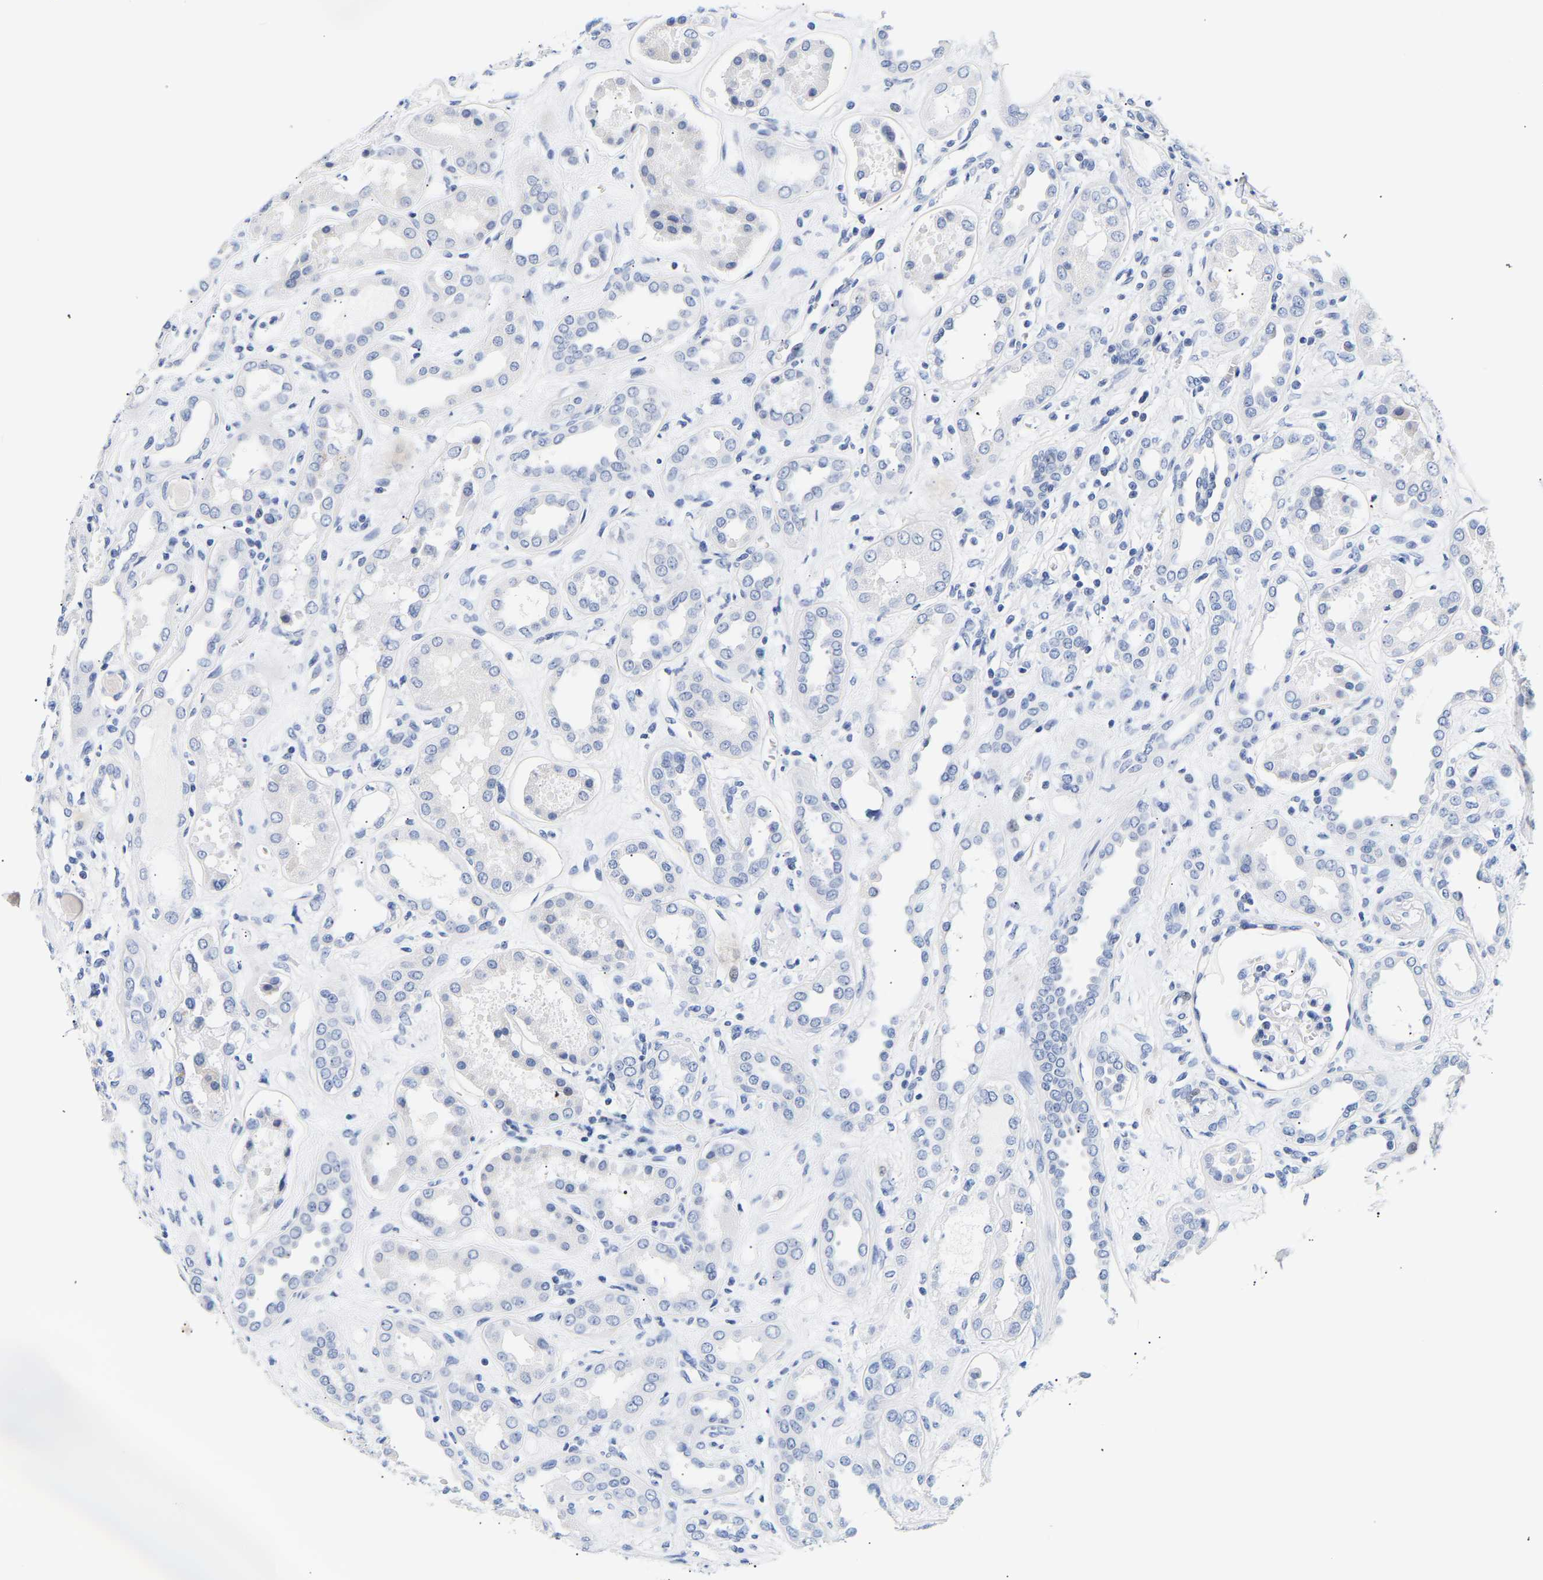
{"staining": {"intensity": "negative", "quantity": "none", "location": "none"}, "tissue": "kidney", "cell_type": "Cells in glomeruli", "image_type": "normal", "snomed": [{"axis": "morphology", "description": "Normal tissue, NOS"}, {"axis": "topography", "description": "Kidney"}], "caption": "IHC of unremarkable human kidney exhibits no staining in cells in glomeruli.", "gene": "SPINK2", "patient": {"sex": "male", "age": 59}}